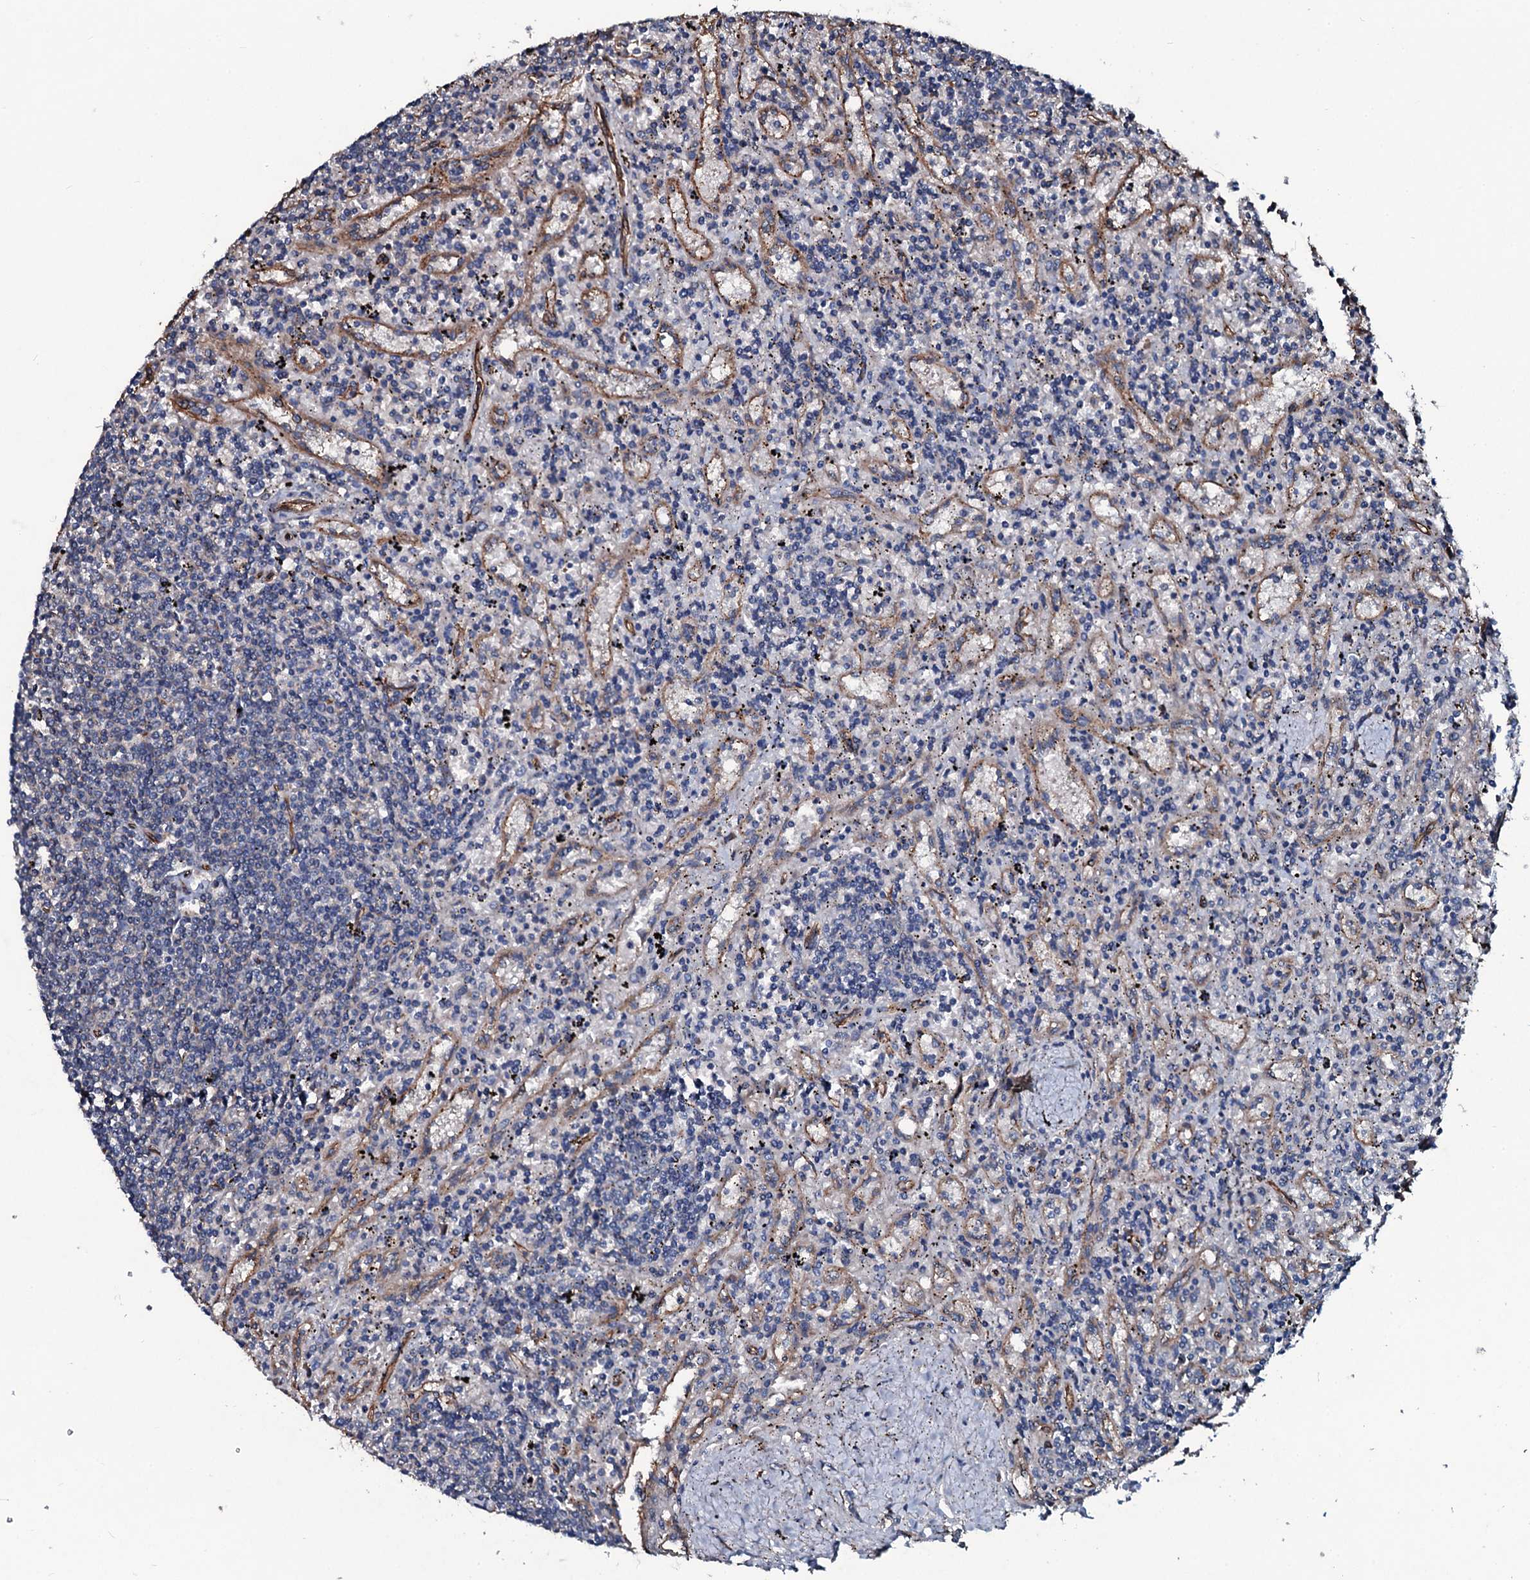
{"staining": {"intensity": "negative", "quantity": "none", "location": "none"}, "tissue": "lymphoma", "cell_type": "Tumor cells", "image_type": "cancer", "snomed": [{"axis": "morphology", "description": "Malignant lymphoma, non-Hodgkin's type, Low grade"}, {"axis": "topography", "description": "Spleen"}], "caption": "Human malignant lymphoma, non-Hodgkin's type (low-grade) stained for a protein using IHC demonstrates no staining in tumor cells.", "gene": "DMAC2", "patient": {"sex": "male", "age": 76}}